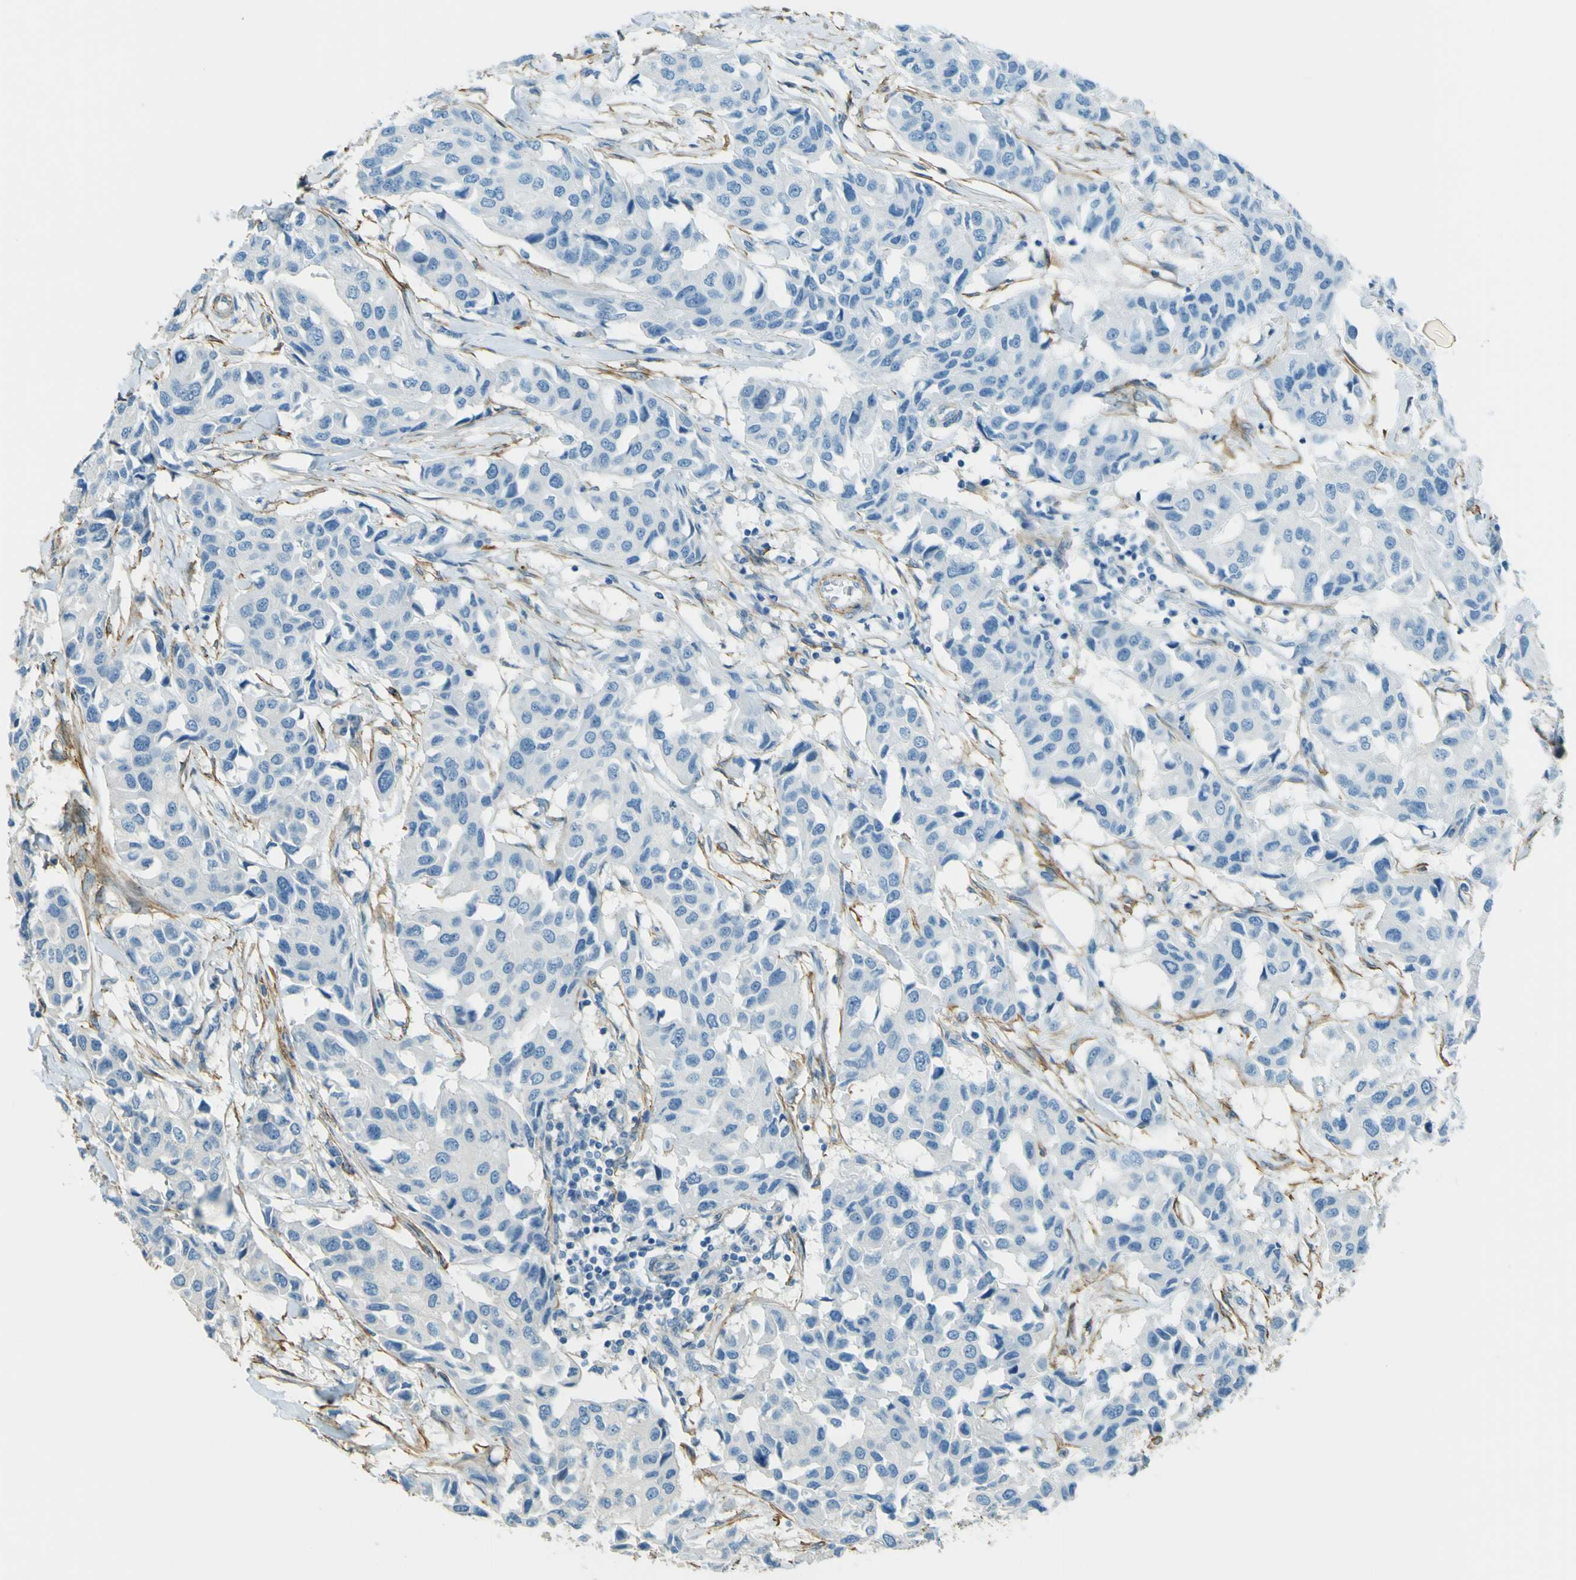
{"staining": {"intensity": "negative", "quantity": "none", "location": "none"}, "tissue": "breast cancer", "cell_type": "Tumor cells", "image_type": "cancer", "snomed": [{"axis": "morphology", "description": "Duct carcinoma"}, {"axis": "topography", "description": "Breast"}], "caption": "There is no significant expression in tumor cells of breast cancer (infiltrating ductal carcinoma).", "gene": "NEXN", "patient": {"sex": "female", "age": 80}}